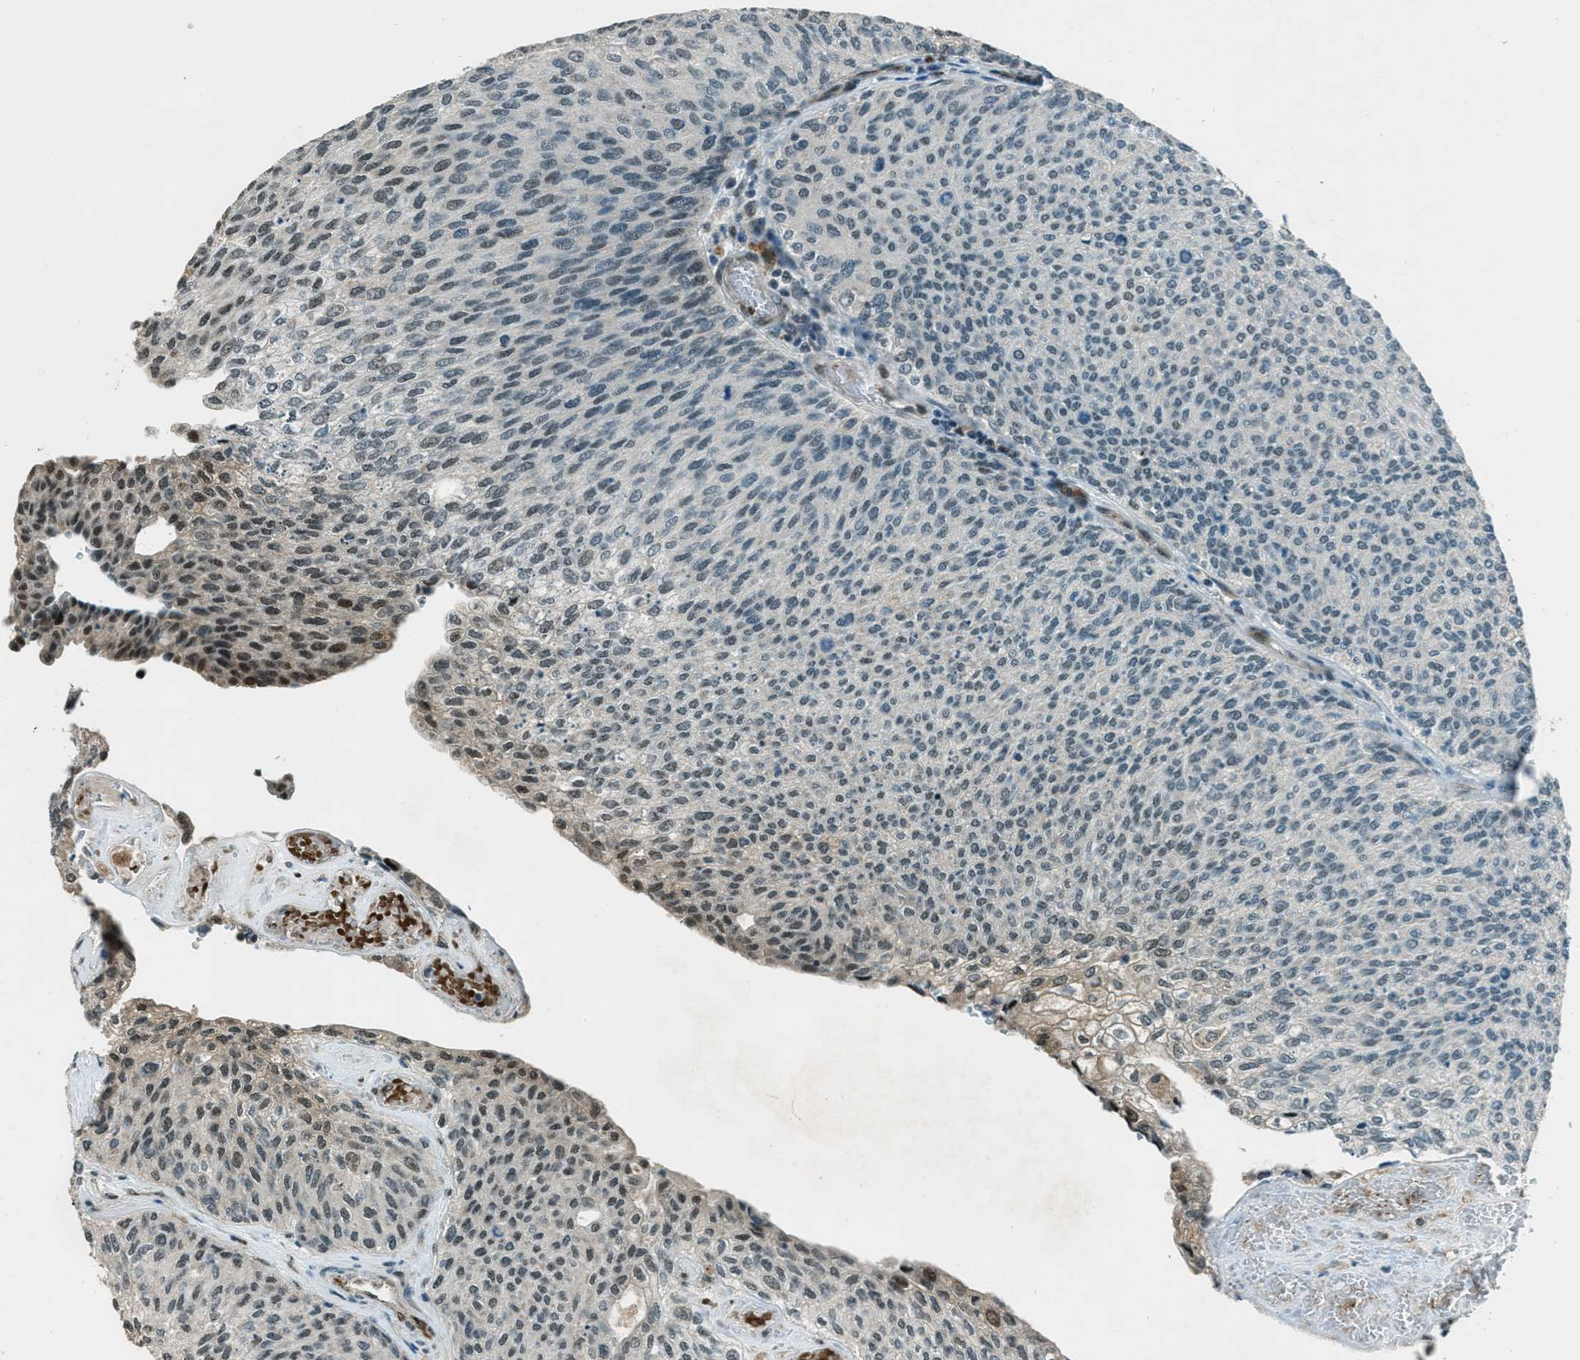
{"staining": {"intensity": "moderate", "quantity": "25%-75%", "location": "nuclear"}, "tissue": "urothelial cancer", "cell_type": "Tumor cells", "image_type": "cancer", "snomed": [{"axis": "morphology", "description": "Urothelial carcinoma, Low grade"}, {"axis": "topography", "description": "Urinary bladder"}], "caption": "Human urothelial carcinoma (low-grade) stained for a protein (brown) shows moderate nuclear positive expression in approximately 25%-75% of tumor cells.", "gene": "TARDBP", "patient": {"sex": "female", "age": 79}}